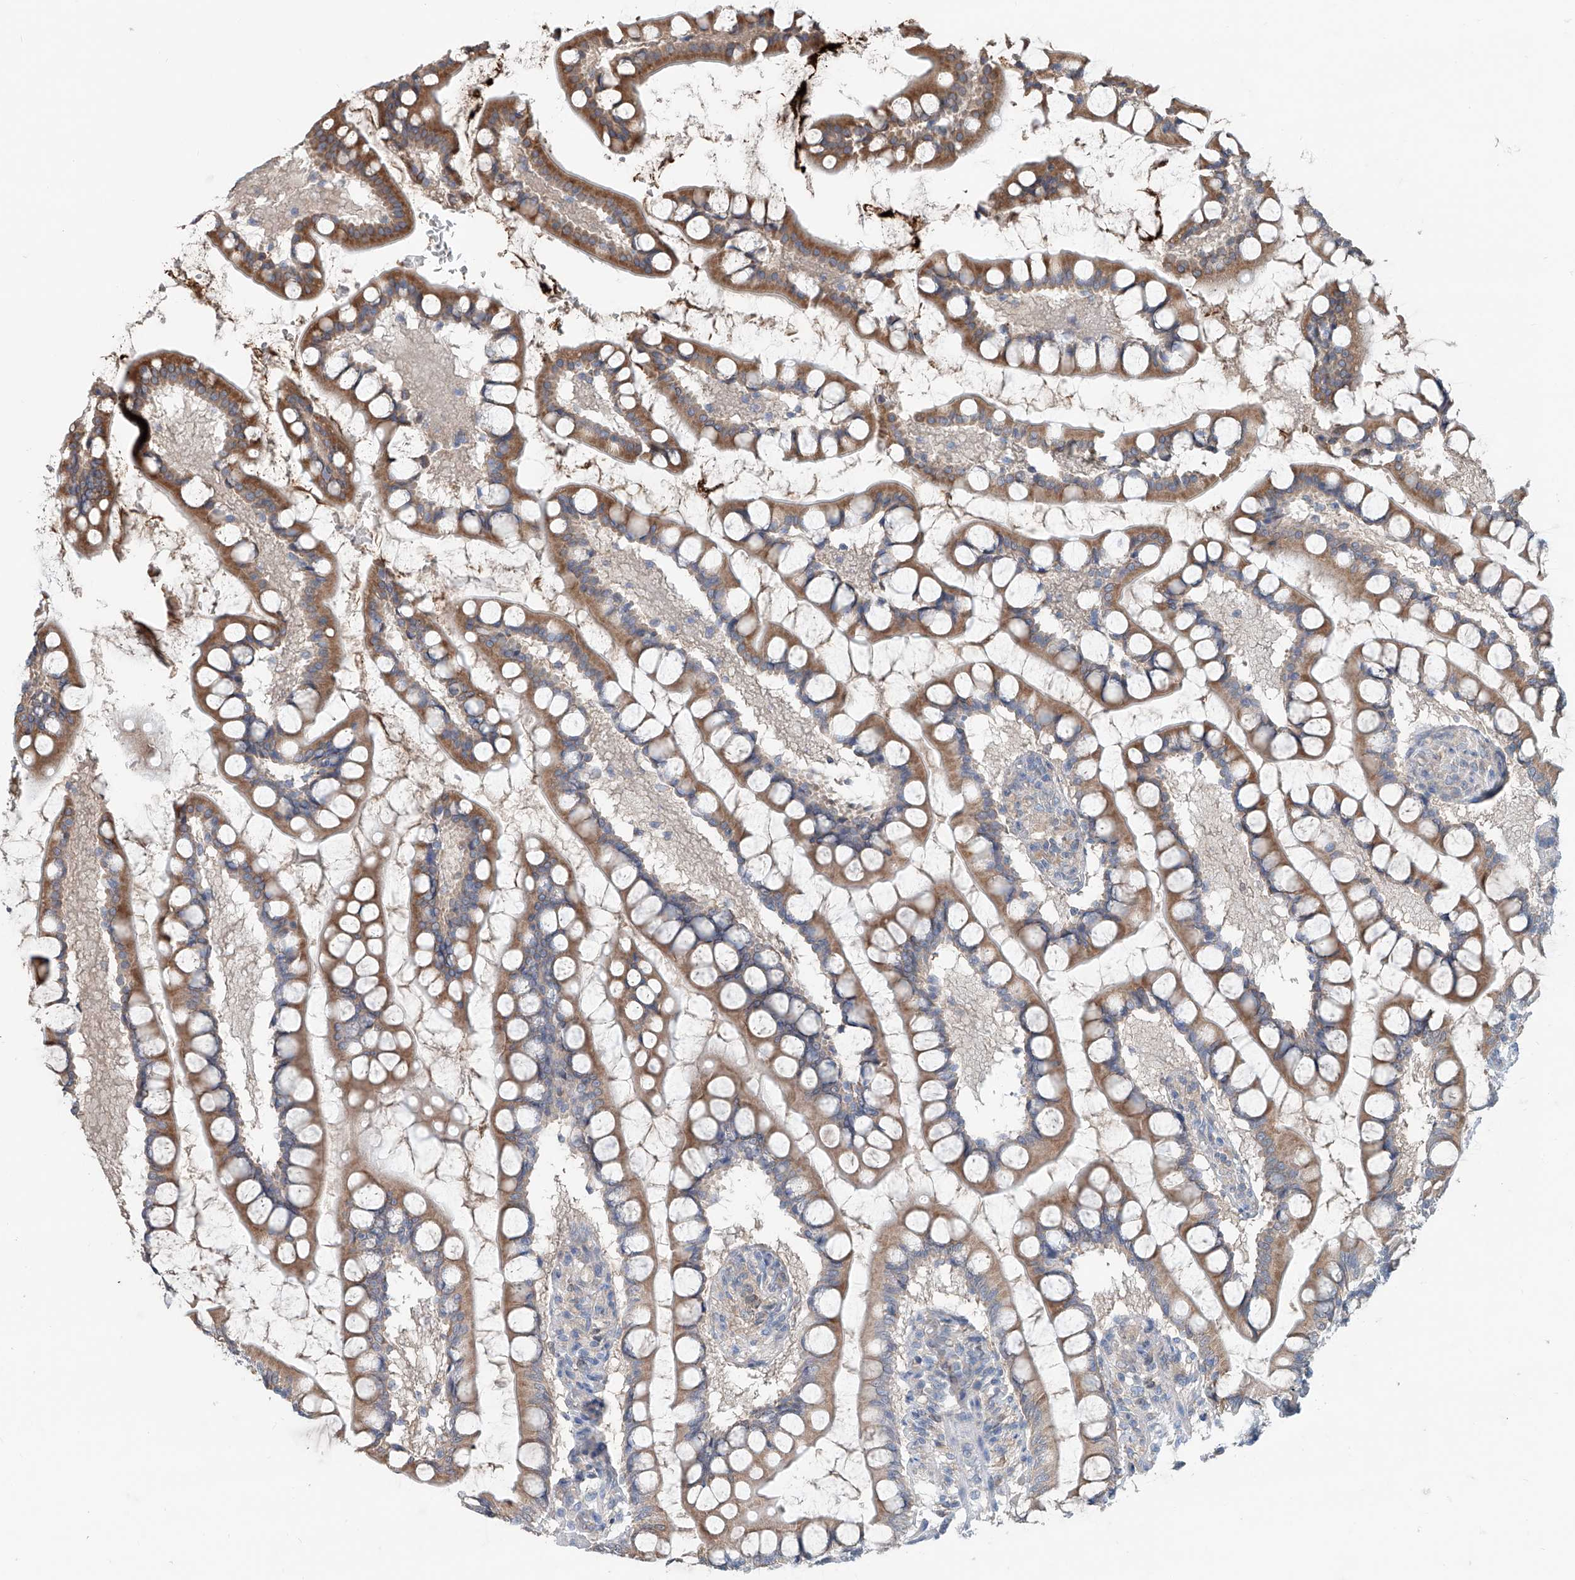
{"staining": {"intensity": "moderate", "quantity": ">75%", "location": "cytoplasmic/membranous"}, "tissue": "small intestine", "cell_type": "Glandular cells", "image_type": "normal", "snomed": [{"axis": "morphology", "description": "Normal tissue, NOS"}, {"axis": "topography", "description": "Small intestine"}], "caption": "IHC photomicrograph of unremarkable small intestine stained for a protein (brown), which shows medium levels of moderate cytoplasmic/membranous positivity in about >75% of glandular cells.", "gene": "KCNK10", "patient": {"sex": "male", "age": 52}}